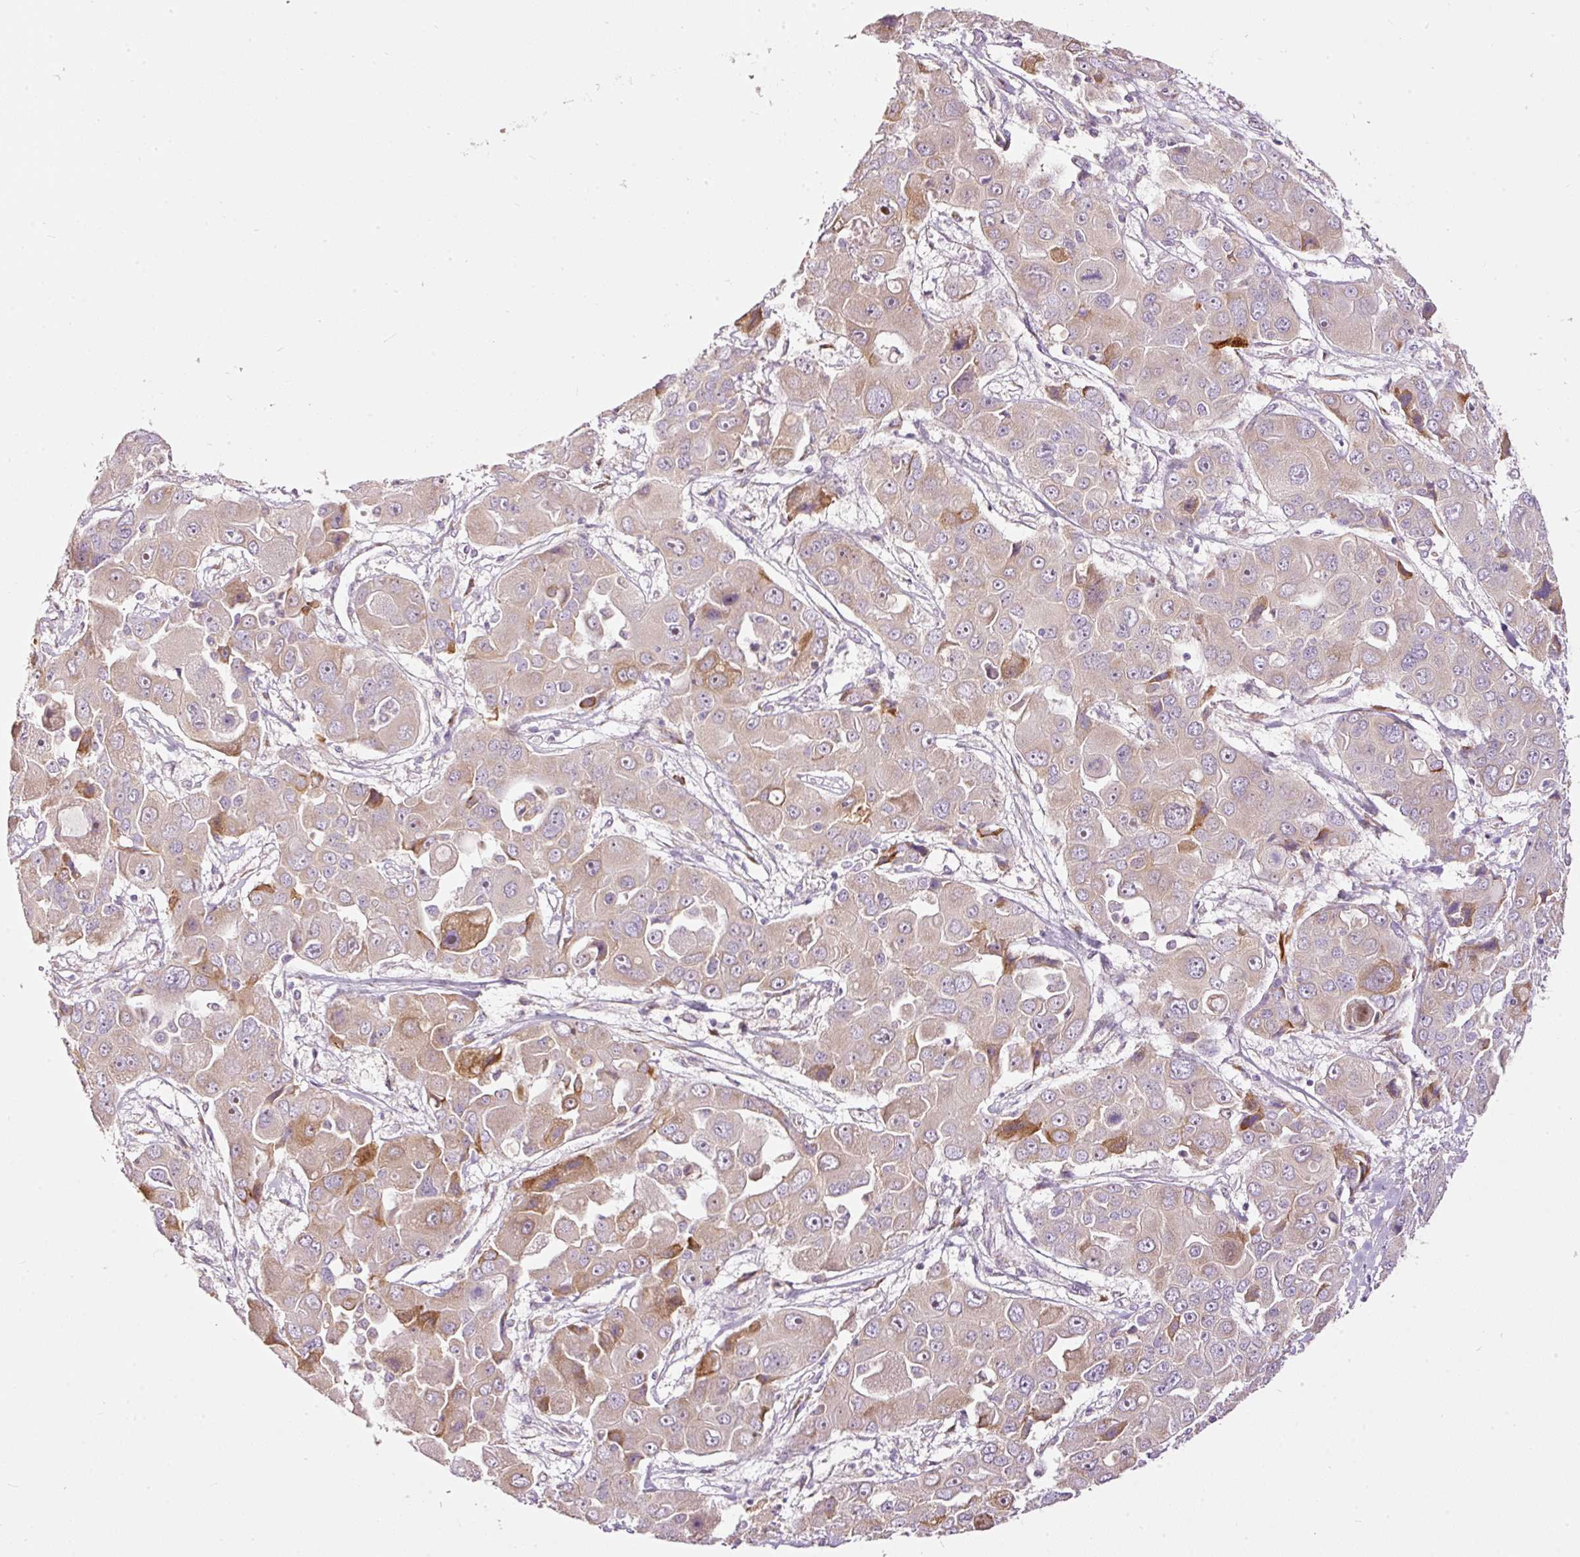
{"staining": {"intensity": "moderate", "quantity": "<25%", "location": "cytoplasmic/membranous"}, "tissue": "liver cancer", "cell_type": "Tumor cells", "image_type": "cancer", "snomed": [{"axis": "morphology", "description": "Cholangiocarcinoma"}, {"axis": "topography", "description": "Liver"}], "caption": "Liver cholangiocarcinoma stained with a protein marker reveals moderate staining in tumor cells.", "gene": "RSPO2", "patient": {"sex": "male", "age": 67}}